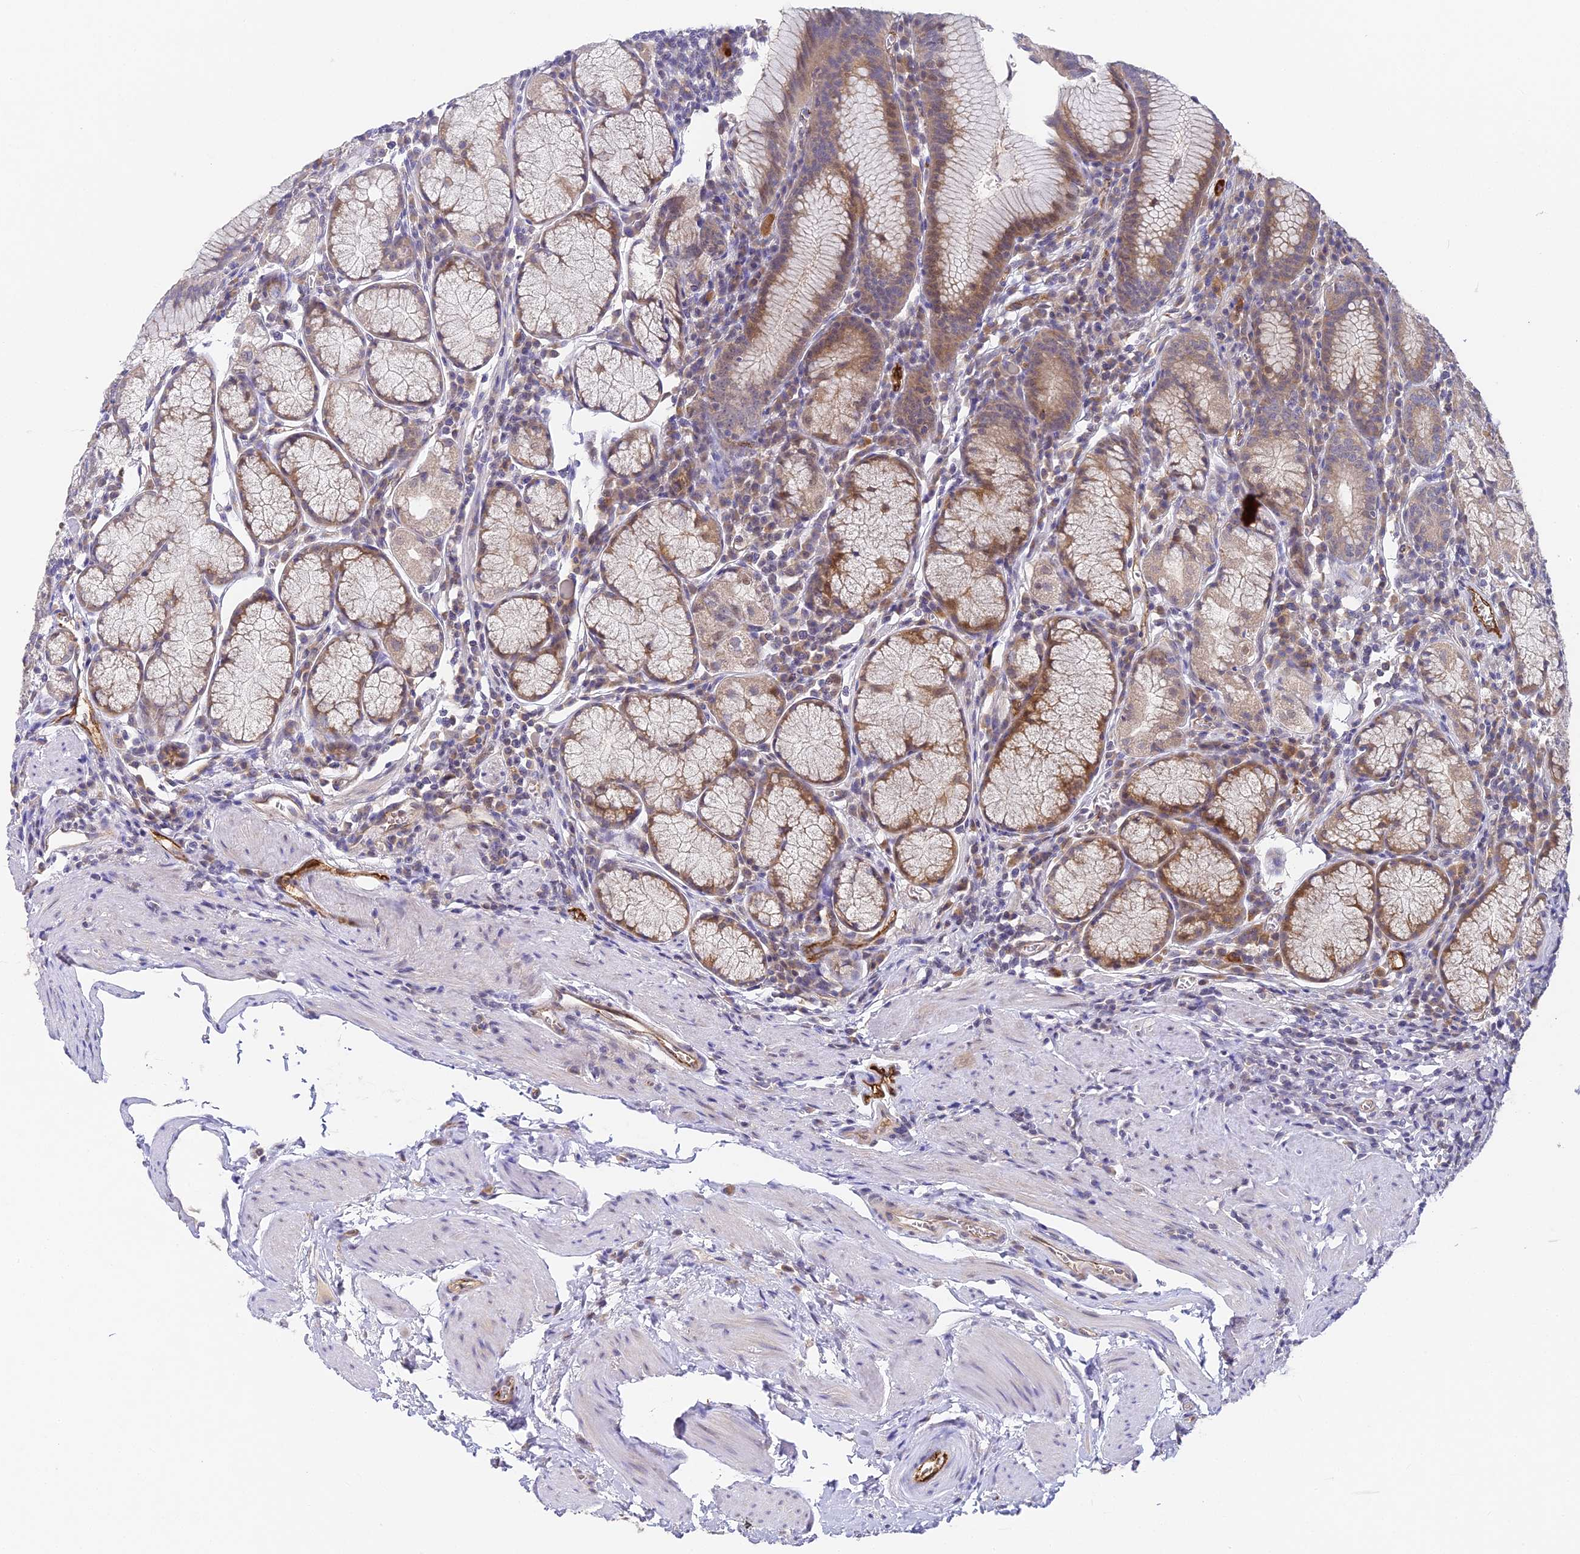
{"staining": {"intensity": "moderate", "quantity": ">75%", "location": "cytoplasmic/membranous"}, "tissue": "stomach", "cell_type": "Glandular cells", "image_type": "normal", "snomed": [{"axis": "morphology", "description": "Normal tissue, NOS"}, {"axis": "topography", "description": "Stomach"}], "caption": "Immunohistochemistry (IHC) micrograph of benign human stomach stained for a protein (brown), which shows medium levels of moderate cytoplasmic/membranous positivity in approximately >75% of glandular cells.", "gene": "DNAAF10", "patient": {"sex": "male", "age": 55}}